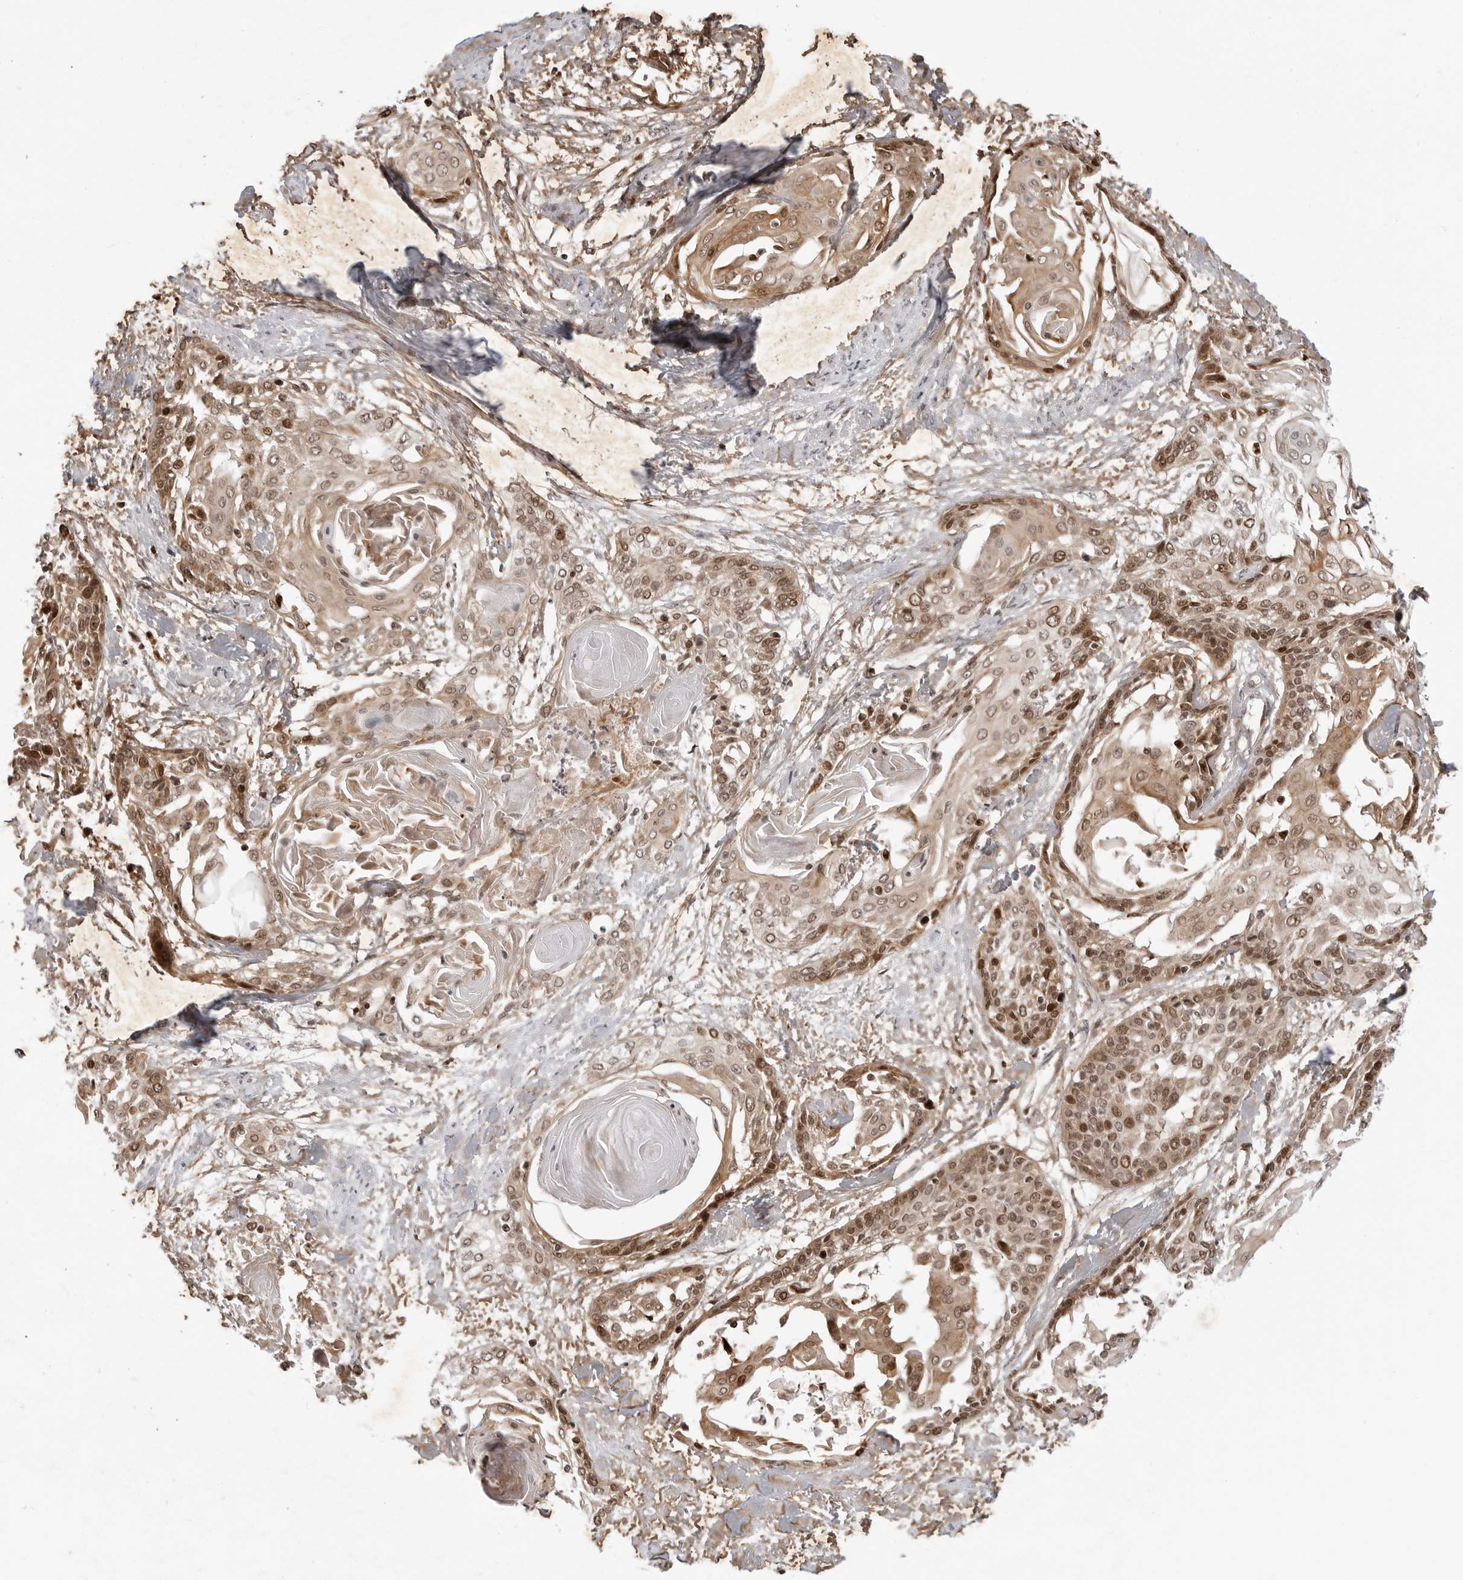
{"staining": {"intensity": "moderate", "quantity": ">75%", "location": "cytoplasmic/membranous,nuclear"}, "tissue": "cervical cancer", "cell_type": "Tumor cells", "image_type": "cancer", "snomed": [{"axis": "morphology", "description": "Squamous cell carcinoma, NOS"}, {"axis": "topography", "description": "Cervix"}], "caption": "Protein analysis of cervical squamous cell carcinoma tissue reveals moderate cytoplasmic/membranous and nuclear staining in about >75% of tumor cells.", "gene": "TIPRL", "patient": {"sex": "female", "age": 57}}